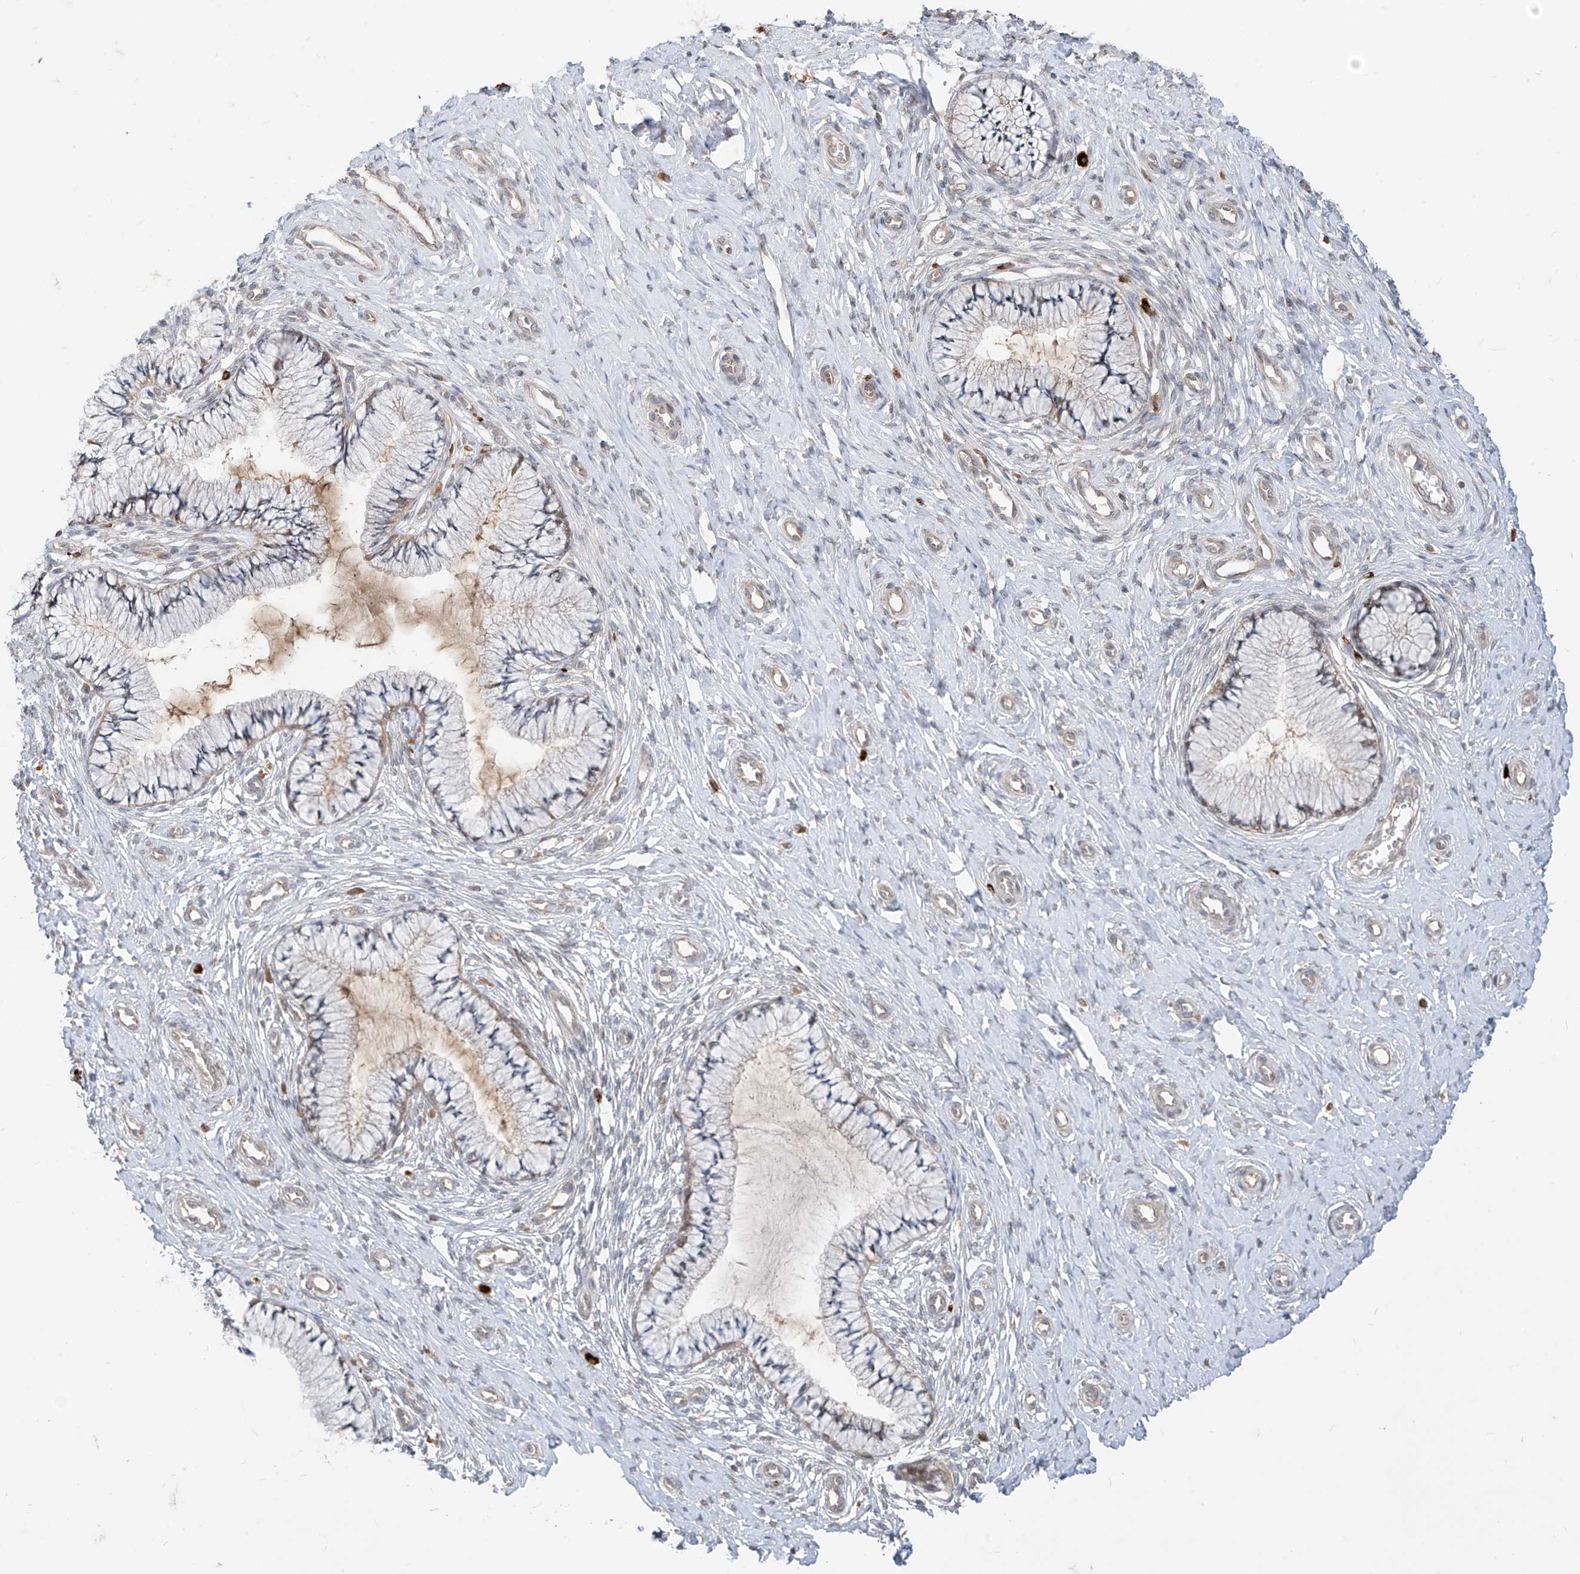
{"staining": {"intensity": "weak", "quantity": "<25%", "location": "cytoplasmic/membranous"}, "tissue": "cervix", "cell_type": "Glandular cells", "image_type": "normal", "snomed": [{"axis": "morphology", "description": "Normal tissue, NOS"}, {"axis": "topography", "description": "Cervix"}], "caption": "High power microscopy image of an IHC micrograph of unremarkable cervix, revealing no significant expression in glandular cells. (Stains: DAB immunohistochemistry with hematoxylin counter stain, Microscopy: brightfield microscopy at high magnification).", "gene": "MTUS2", "patient": {"sex": "female", "age": 36}}